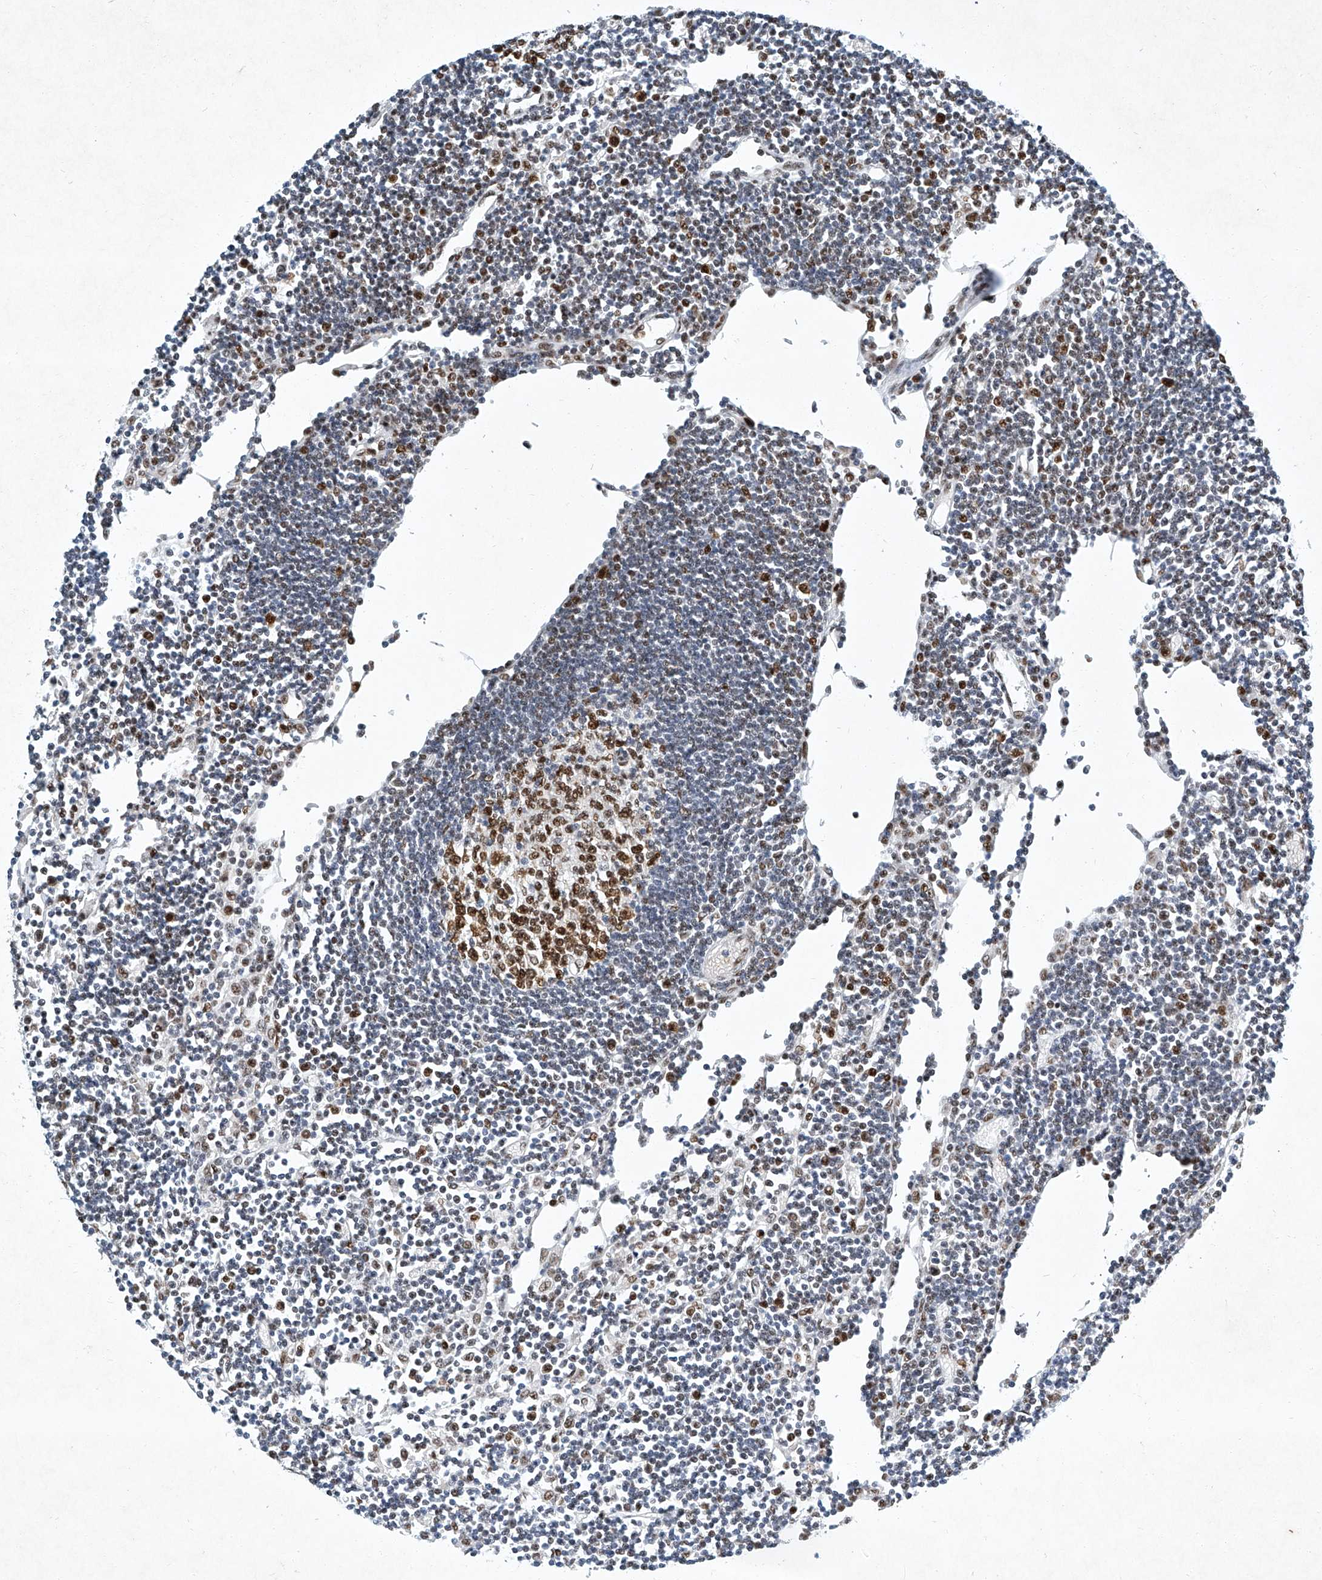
{"staining": {"intensity": "strong", "quantity": "25%-75%", "location": "cytoplasmic/membranous,nuclear"}, "tissue": "lymph node", "cell_type": "Germinal center cells", "image_type": "normal", "snomed": [{"axis": "morphology", "description": "Normal tissue, NOS"}, {"axis": "topography", "description": "Lymph node"}], "caption": "IHC micrograph of benign lymph node: lymph node stained using immunohistochemistry (IHC) shows high levels of strong protein expression localized specifically in the cytoplasmic/membranous,nuclear of germinal center cells, appearing as a cytoplasmic/membranous,nuclear brown color.", "gene": "TFDP1", "patient": {"sex": "female", "age": 11}}